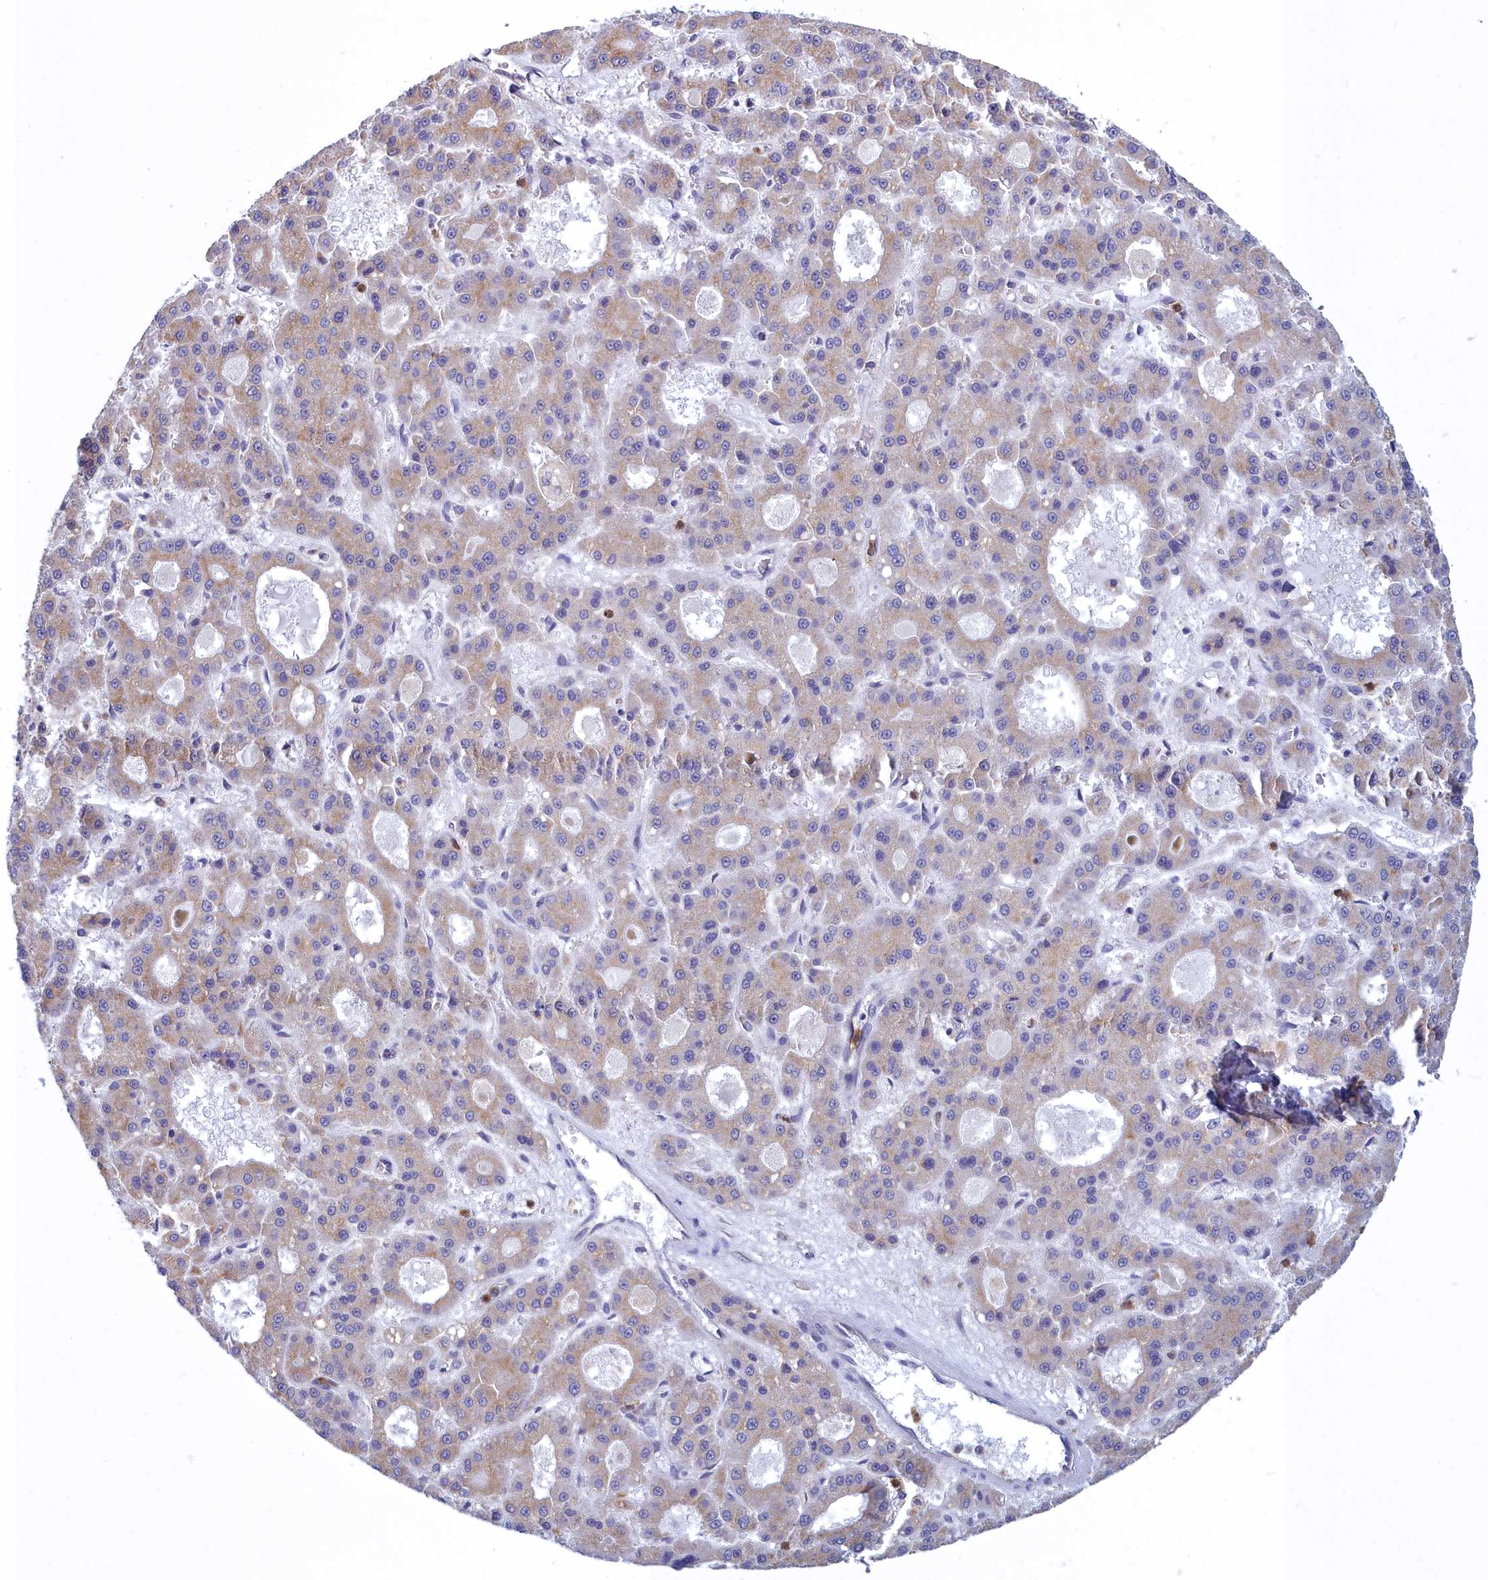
{"staining": {"intensity": "moderate", "quantity": "25%-75%", "location": "cytoplasmic/membranous"}, "tissue": "liver cancer", "cell_type": "Tumor cells", "image_type": "cancer", "snomed": [{"axis": "morphology", "description": "Carcinoma, Hepatocellular, NOS"}, {"axis": "topography", "description": "Liver"}], "caption": "Immunohistochemistry (IHC) histopathology image of liver hepatocellular carcinoma stained for a protein (brown), which displays medium levels of moderate cytoplasmic/membranous positivity in about 25%-75% of tumor cells.", "gene": "HM13", "patient": {"sex": "male", "age": 70}}